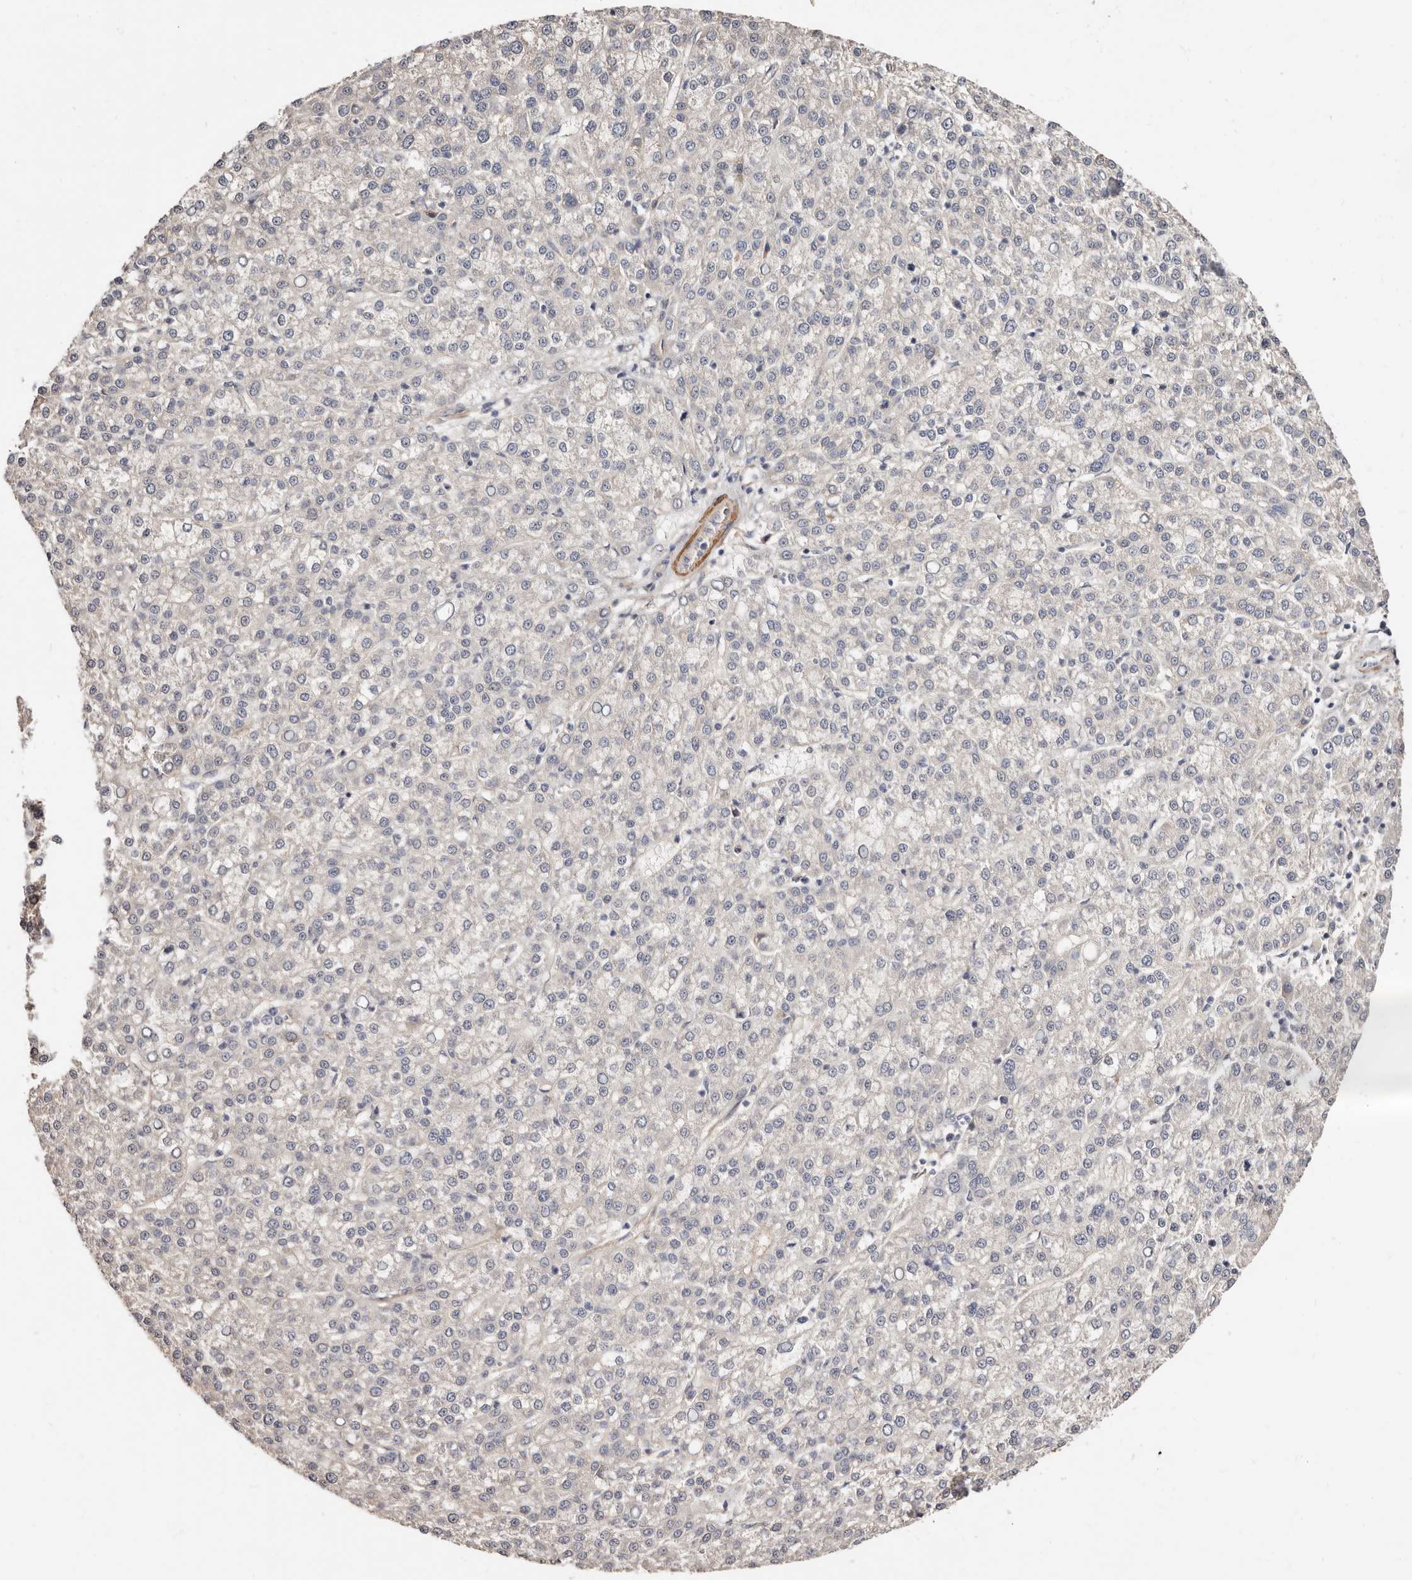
{"staining": {"intensity": "negative", "quantity": "none", "location": "none"}, "tissue": "liver cancer", "cell_type": "Tumor cells", "image_type": "cancer", "snomed": [{"axis": "morphology", "description": "Carcinoma, Hepatocellular, NOS"}, {"axis": "topography", "description": "Liver"}], "caption": "IHC photomicrograph of liver hepatocellular carcinoma stained for a protein (brown), which reveals no staining in tumor cells.", "gene": "TRIP13", "patient": {"sex": "female", "age": 58}}